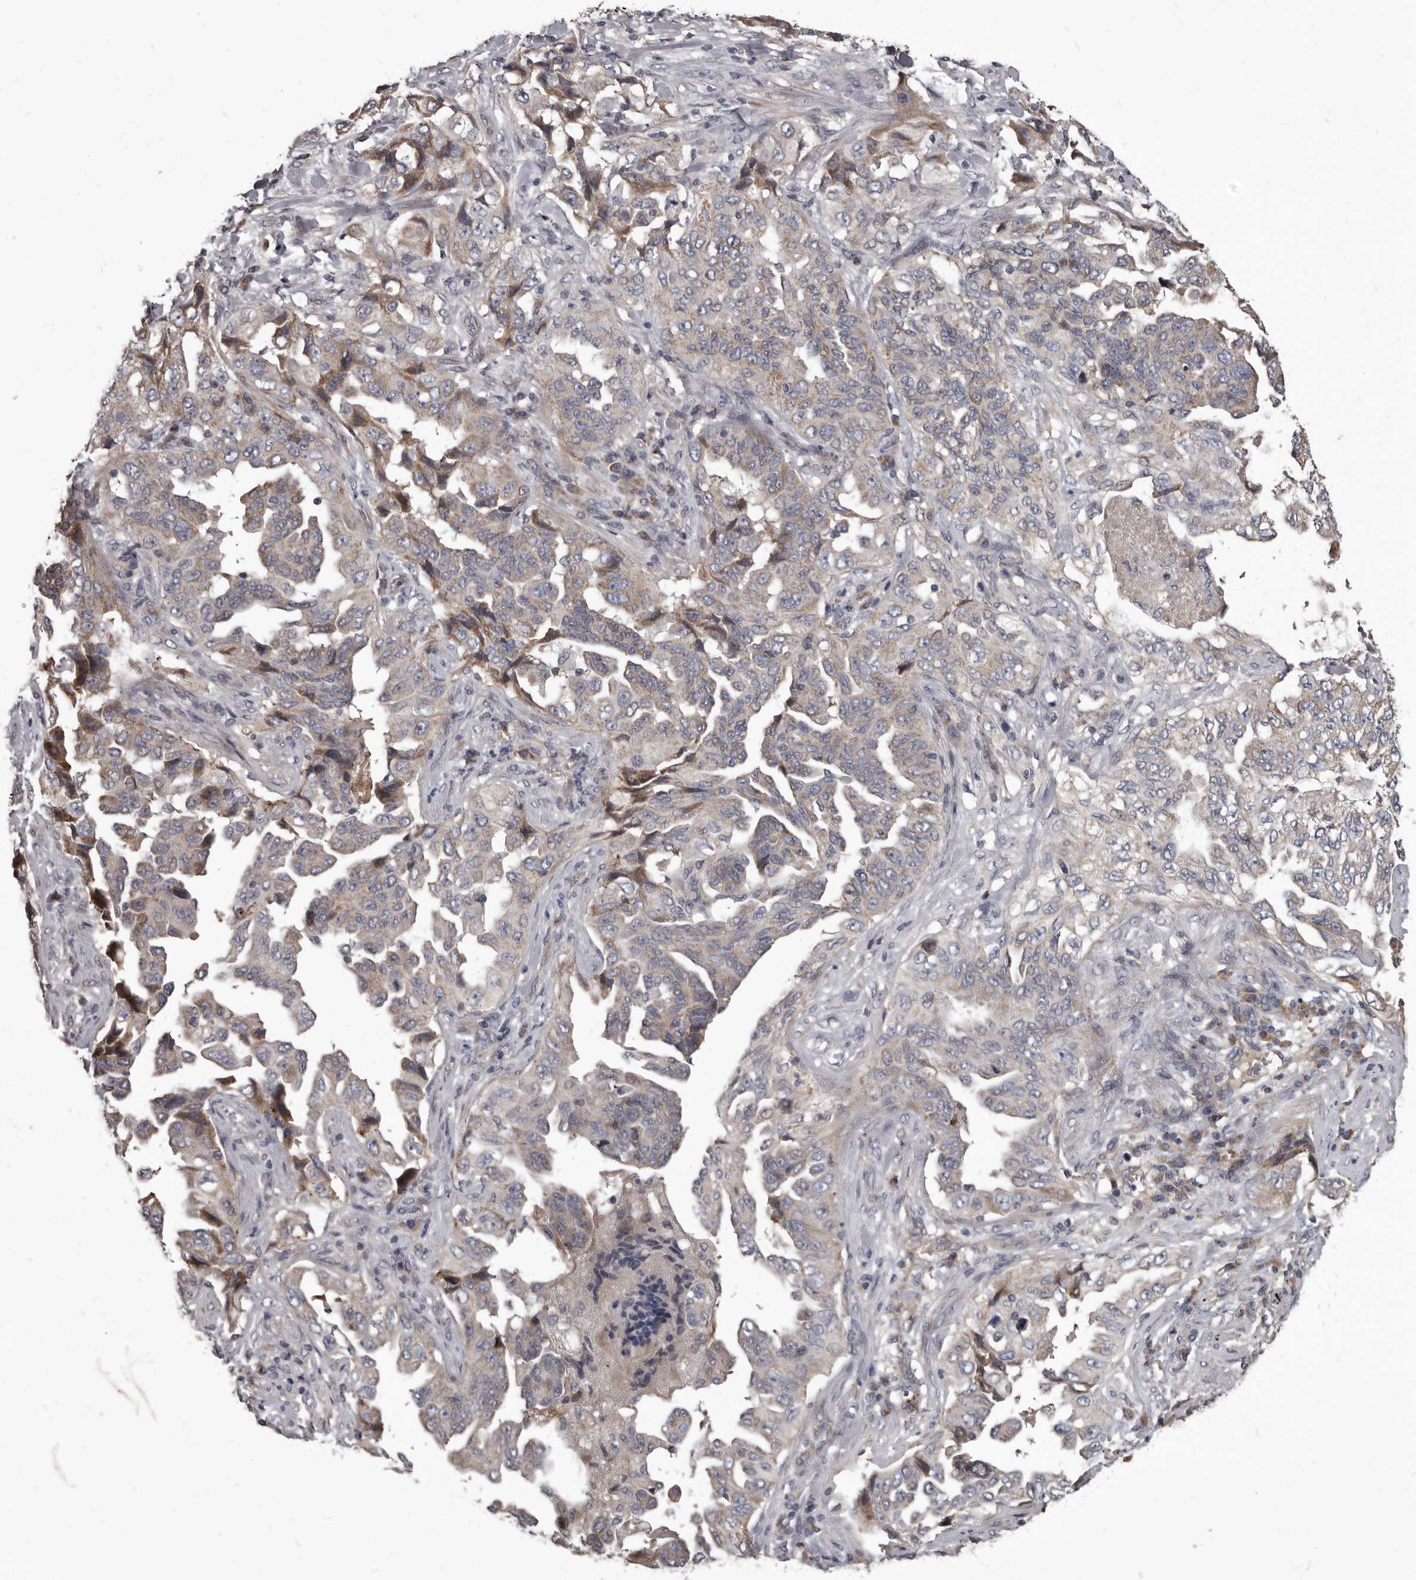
{"staining": {"intensity": "weak", "quantity": "<25%", "location": "cytoplasmic/membranous"}, "tissue": "lung cancer", "cell_type": "Tumor cells", "image_type": "cancer", "snomed": [{"axis": "morphology", "description": "Adenocarcinoma, NOS"}, {"axis": "topography", "description": "Lung"}], "caption": "Human adenocarcinoma (lung) stained for a protein using IHC demonstrates no positivity in tumor cells.", "gene": "ALDH5A1", "patient": {"sex": "female", "age": 51}}